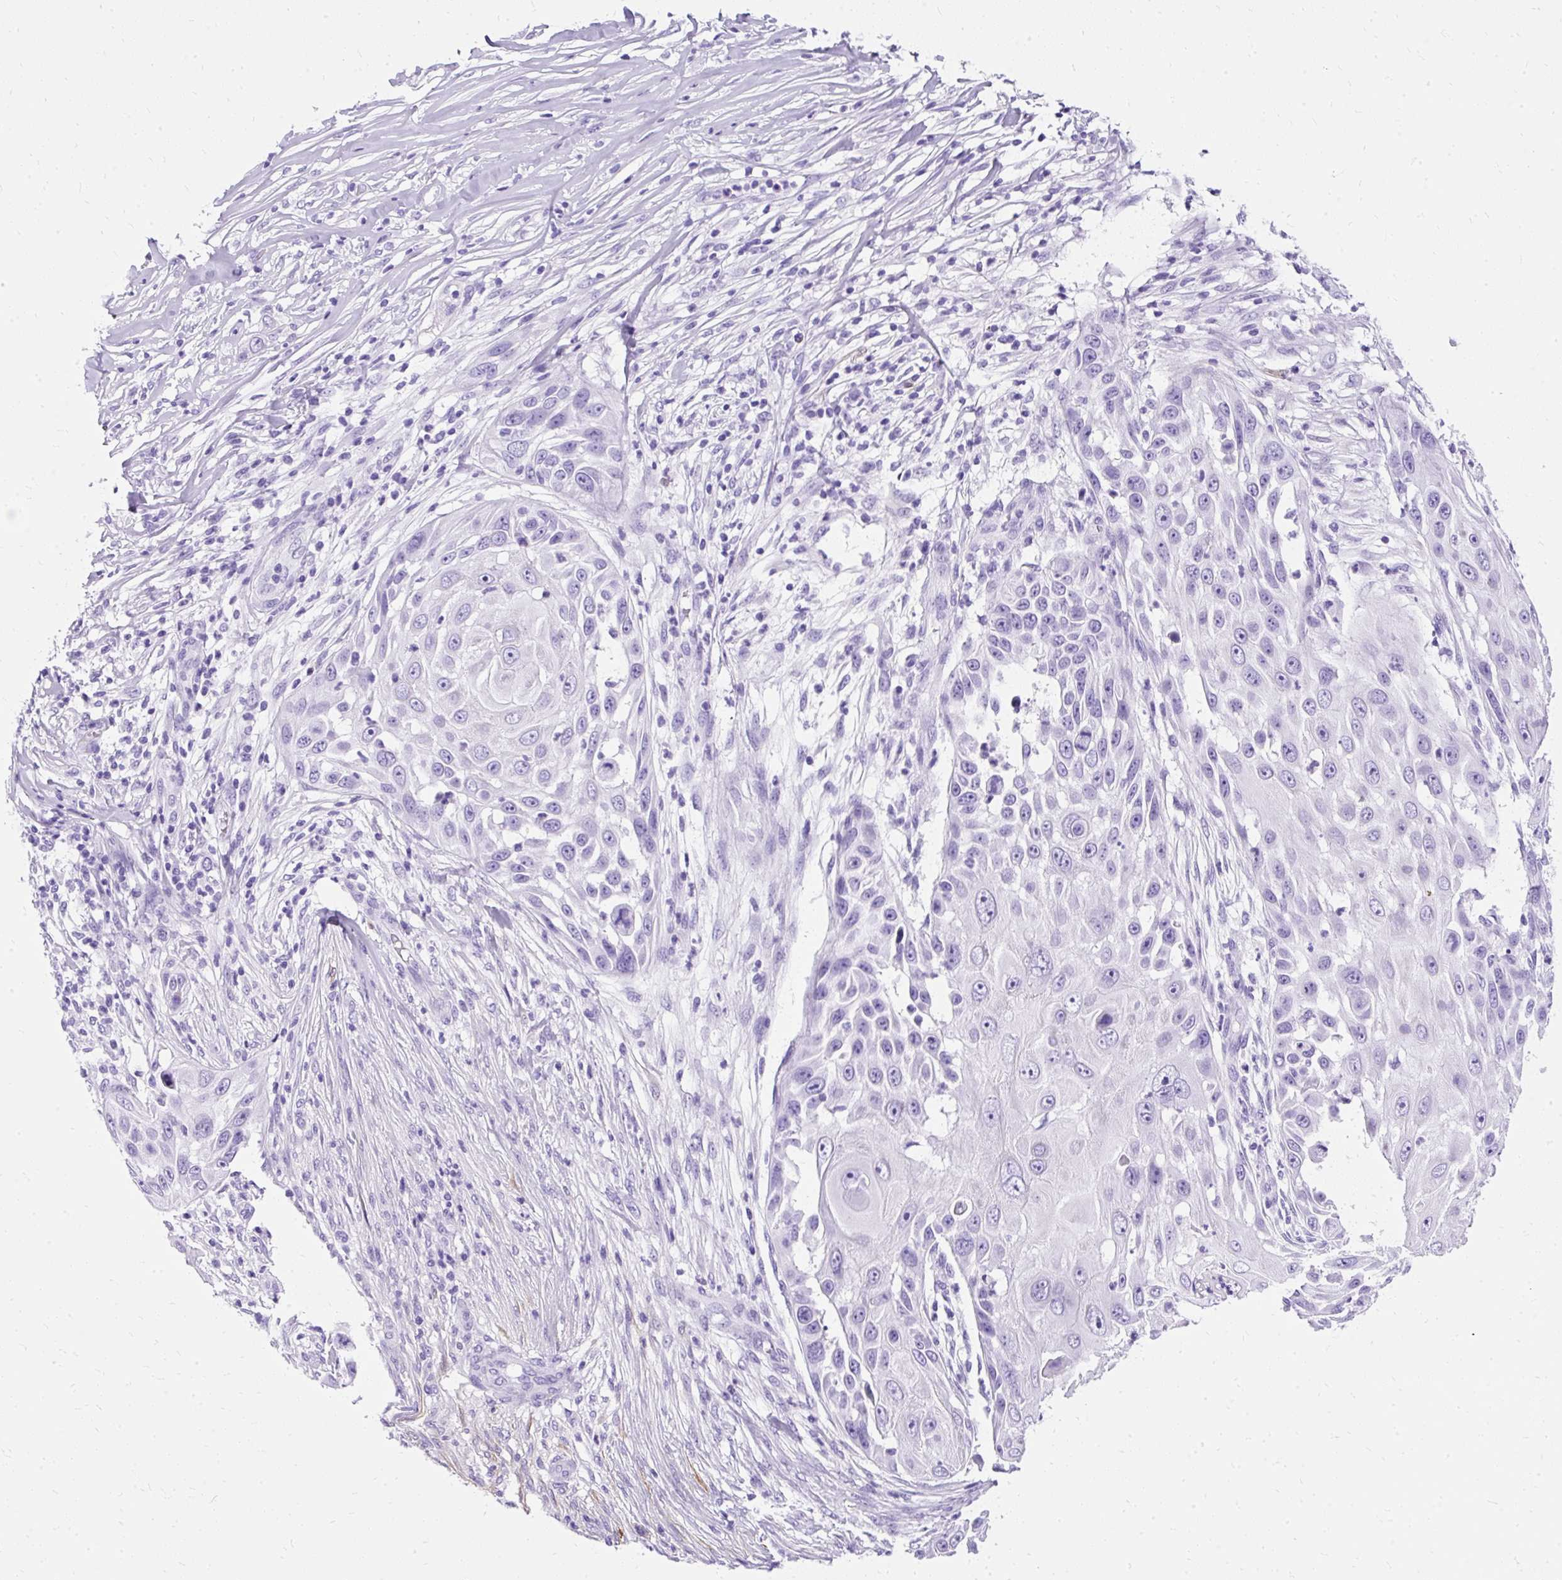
{"staining": {"intensity": "negative", "quantity": "none", "location": "none"}, "tissue": "skin cancer", "cell_type": "Tumor cells", "image_type": "cancer", "snomed": [{"axis": "morphology", "description": "Squamous cell carcinoma, NOS"}, {"axis": "topography", "description": "Skin"}], "caption": "A photomicrograph of skin cancer (squamous cell carcinoma) stained for a protein displays no brown staining in tumor cells.", "gene": "PVALB", "patient": {"sex": "female", "age": 44}}